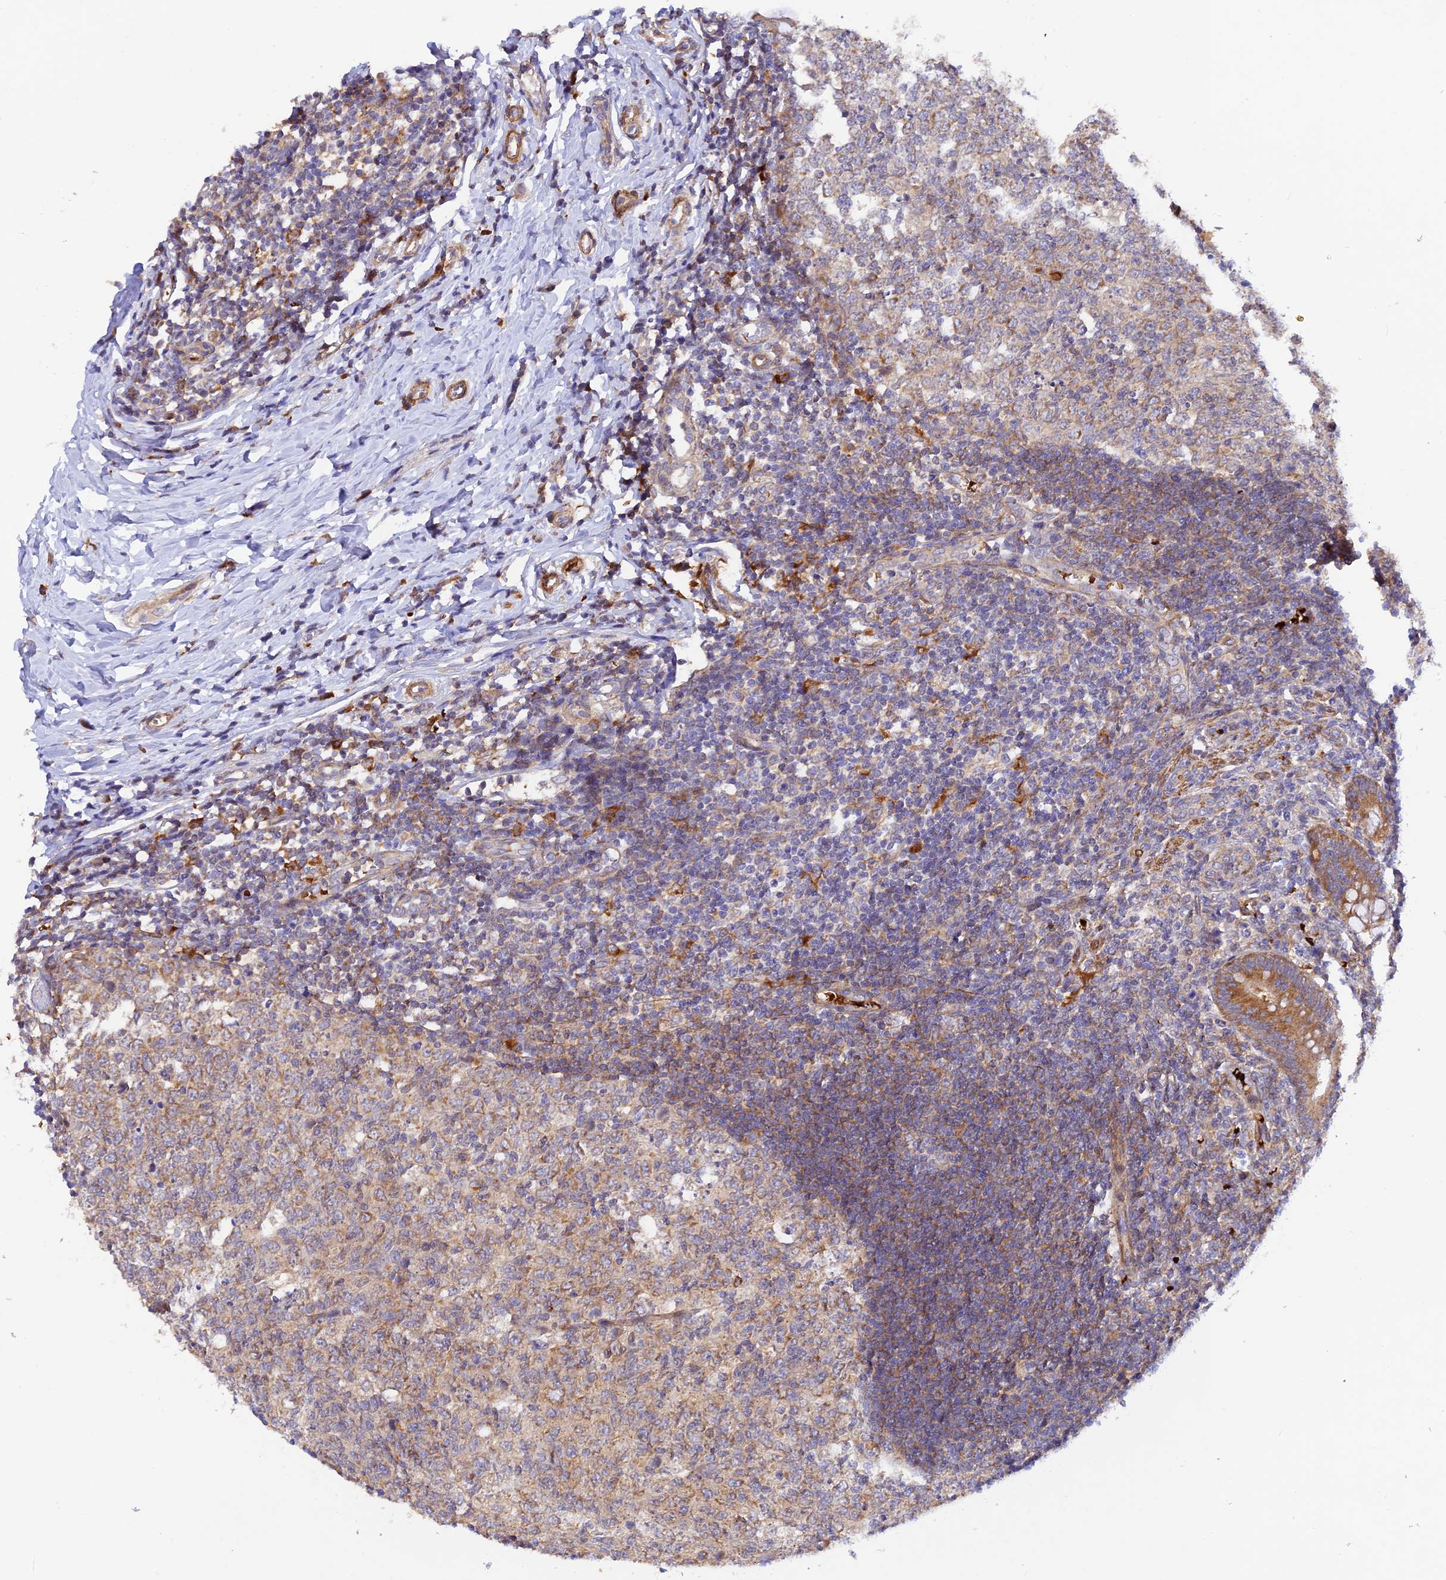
{"staining": {"intensity": "strong", "quantity": ">75%", "location": "cytoplasmic/membranous"}, "tissue": "appendix", "cell_type": "Glandular cells", "image_type": "normal", "snomed": [{"axis": "morphology", "description": "Normal tissue, NOS"}, {"axis": "topography", "description": "Appendix"}], "caption": "Immunohistochemistry (IHC) image of normal appendix stained for a protein (brown), which reveals high levels of strong cytoplasmic/membranous positivity in about >75% of glandular cells.", "gene": "WDFY4", "patient": {"sex": "male", "age": 14}}